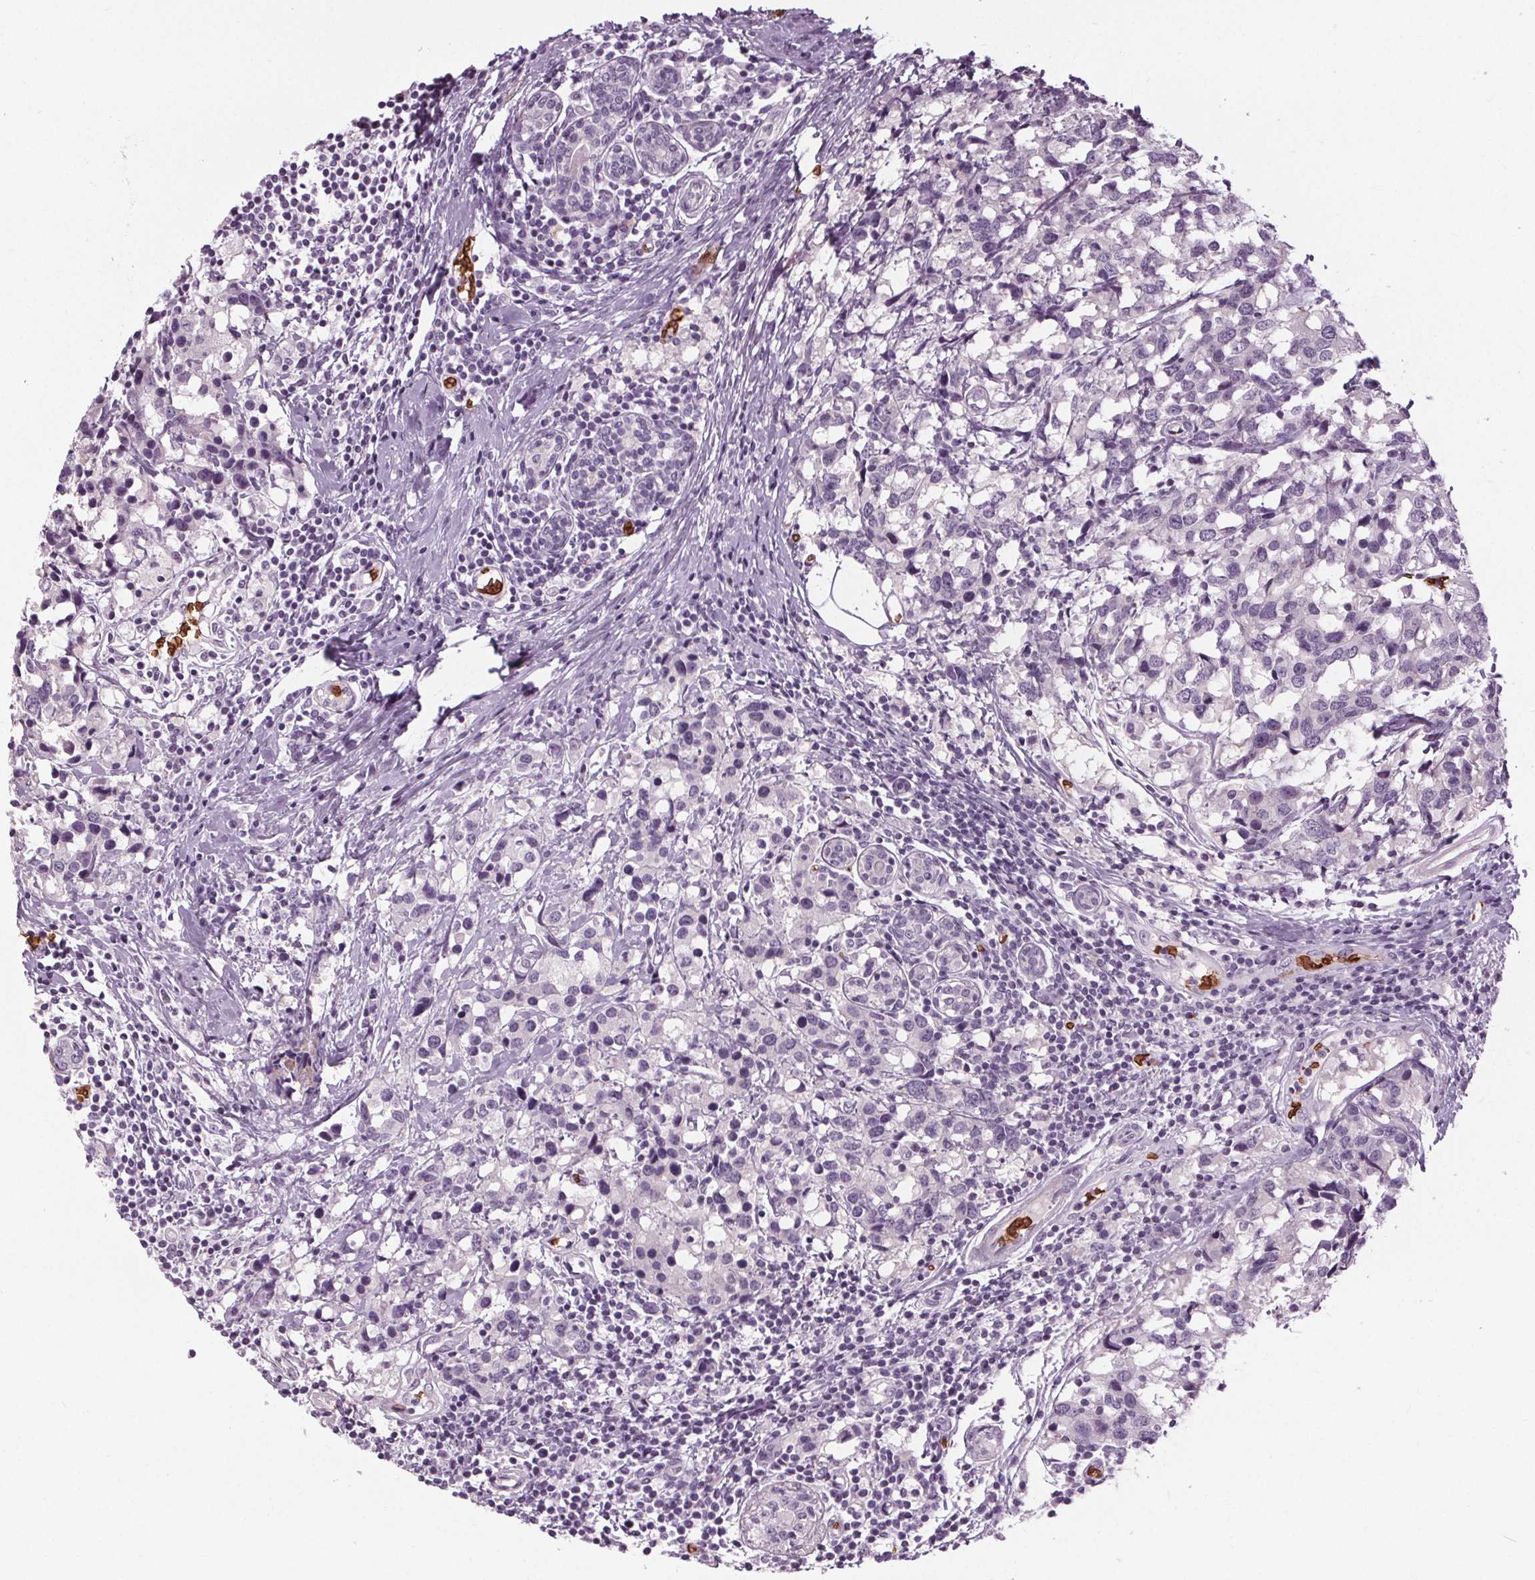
{"staining": {"intensity": "negative", "quantity": "none", "location": "none"}, "tissue": "breast cancer", "cell_type": "Tumor cells", "image_type": "cancer", "snomed": [{"axis": "morphology", "description": "Lobular carcinoma"}, {"axis": "topography", "description": "Breast"}], "caption": "IHC image of human breast lobular carcinoma stained for a protein (brown), which reveals no positivity in tumor cells.", "gene": "SLC4A1", "patient": {"sex": "female", "age": 59}}